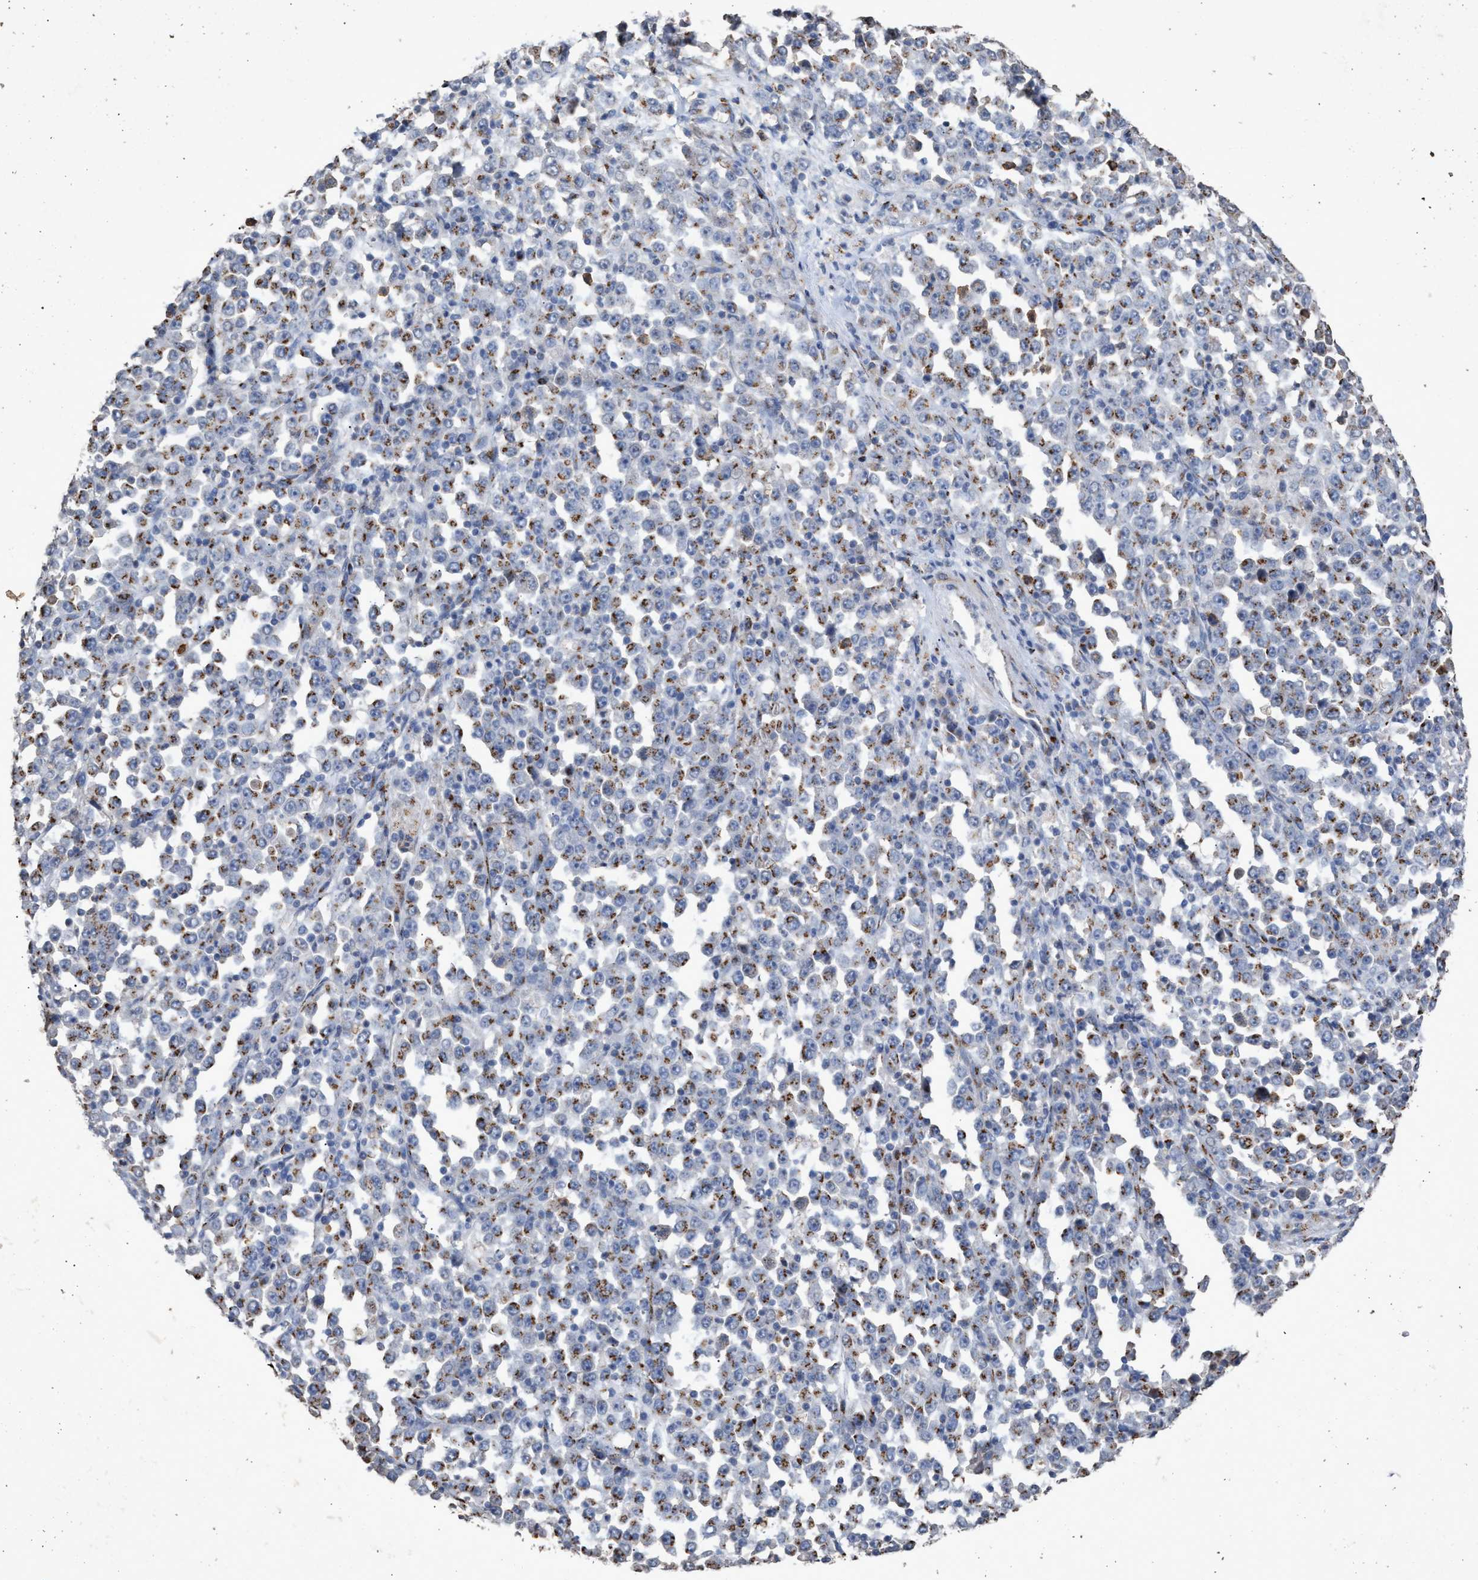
{"staining": {"intensity": "moderate", "quantity": ">75%", "location": "cytoplasmic/membranous"}, "tissue": "stomach cancer", "cell_type": "Tumor cells", "image_type": "cancer", "snomed": [{"axis": "morphology", "description": "Normal tissue, NOS"}, {"axis": "morphology", "description": "Adenocarcinoma, NOS"}, {"axis": "topography", "description": "Stomach, upper"}, {"axis": "topography", "description": "Stomach"}], "caption": "A high-resolution image shows immunohistochemistry (IHC) staining of stomach adenocarcinoma, which displays moderate cytoplasmic/membranous expression in about >75% of tumor cells.", "gene": "MAN2A1", "patient": {"sex": "male", "age": 59}}